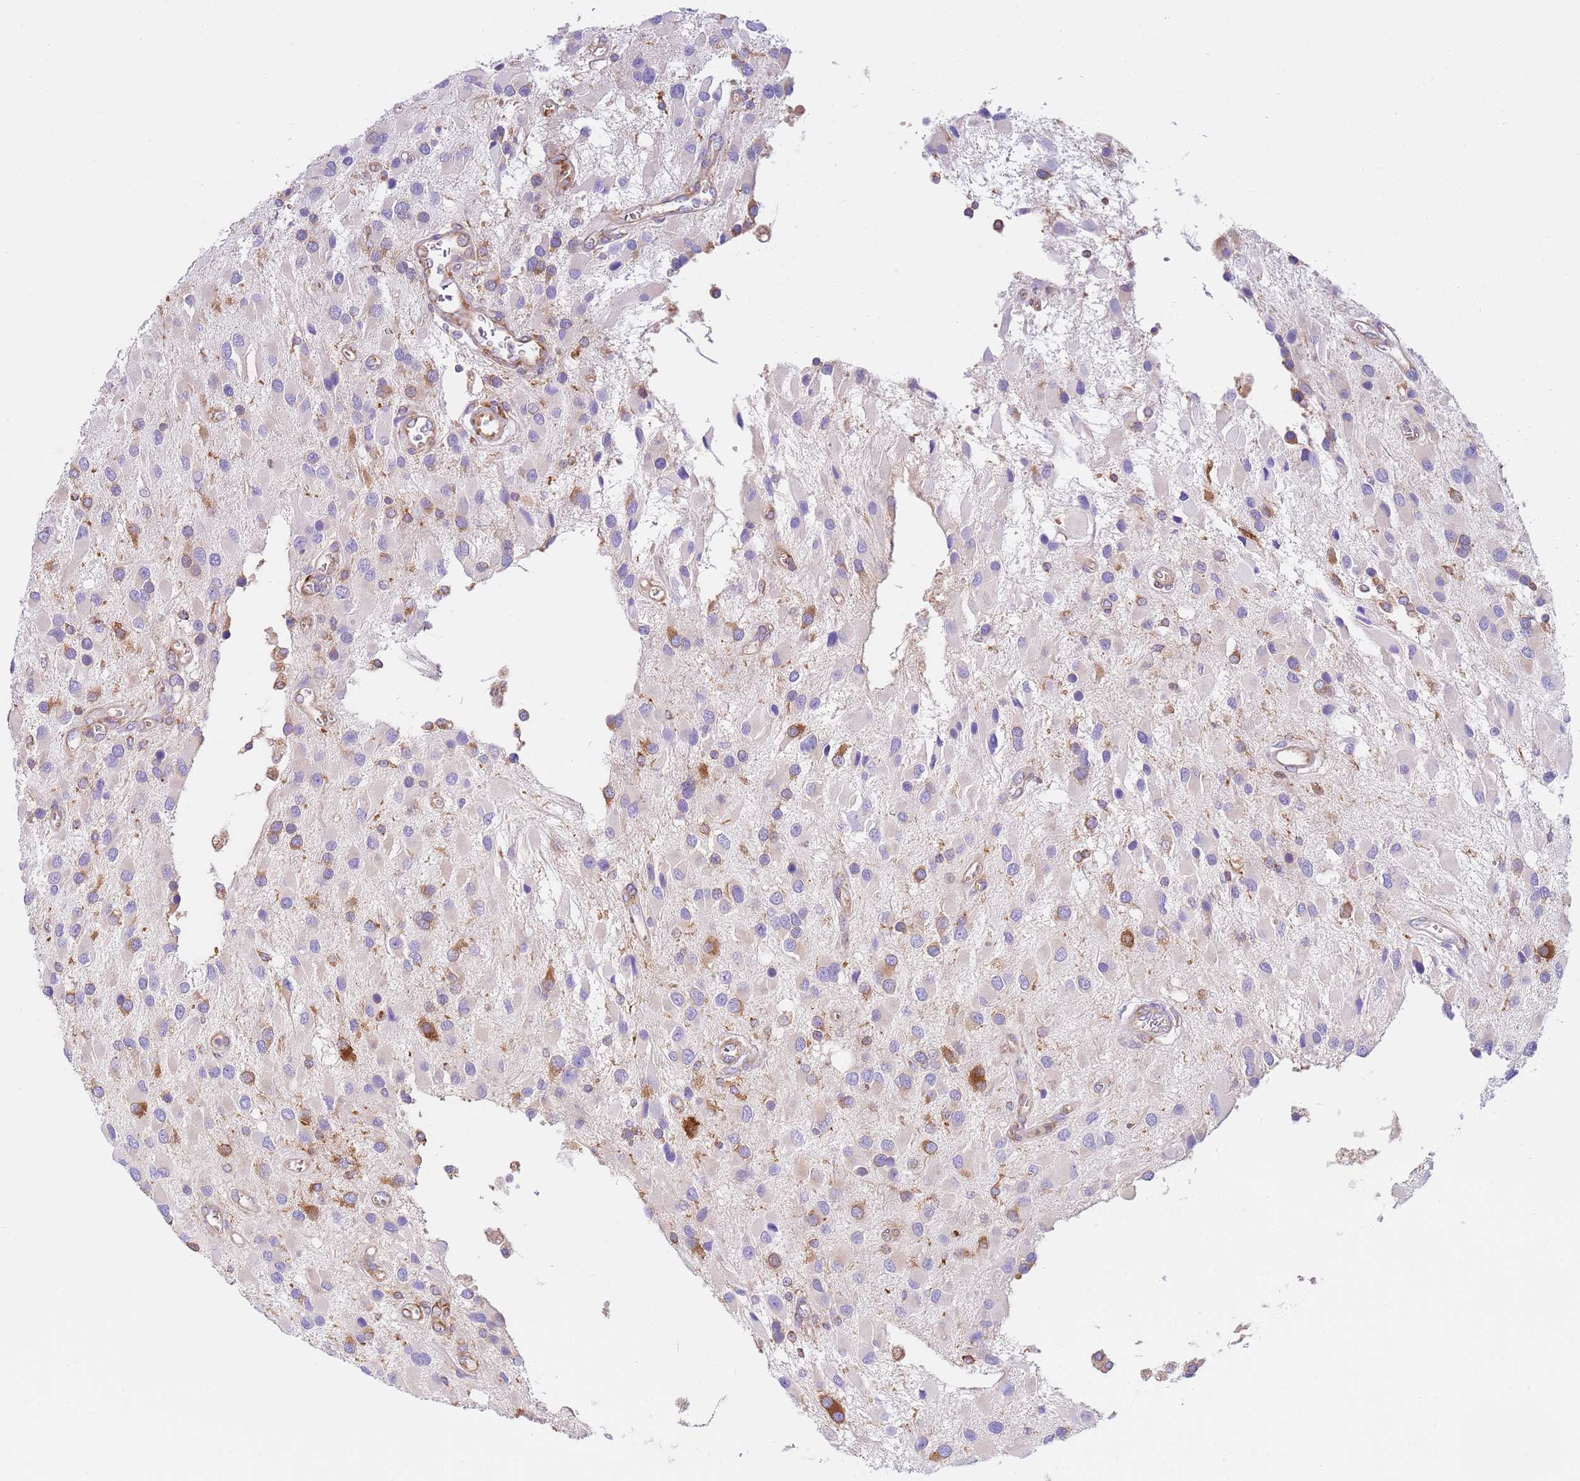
{"staining": {"intensity": "moderate", "quantity": "<25%", "location": "cytoplasmic/membranous"}, "tissue": "glioma", "cell_type": "Tumor cells", "image_type": "cancer", "snomed": [{"axis": "morphology", "description": "Glioma, malignant, High grade"}, {"axis": "topography", "description": "Brain"}], "caption": "Glioma was stained to show a protein in brown. There is low levels of moderate cytoplasmic/membranous staining in about <25% of tumor cells.", "gene": "VARS1", "patient": {"sex": "male", "age": 53}}